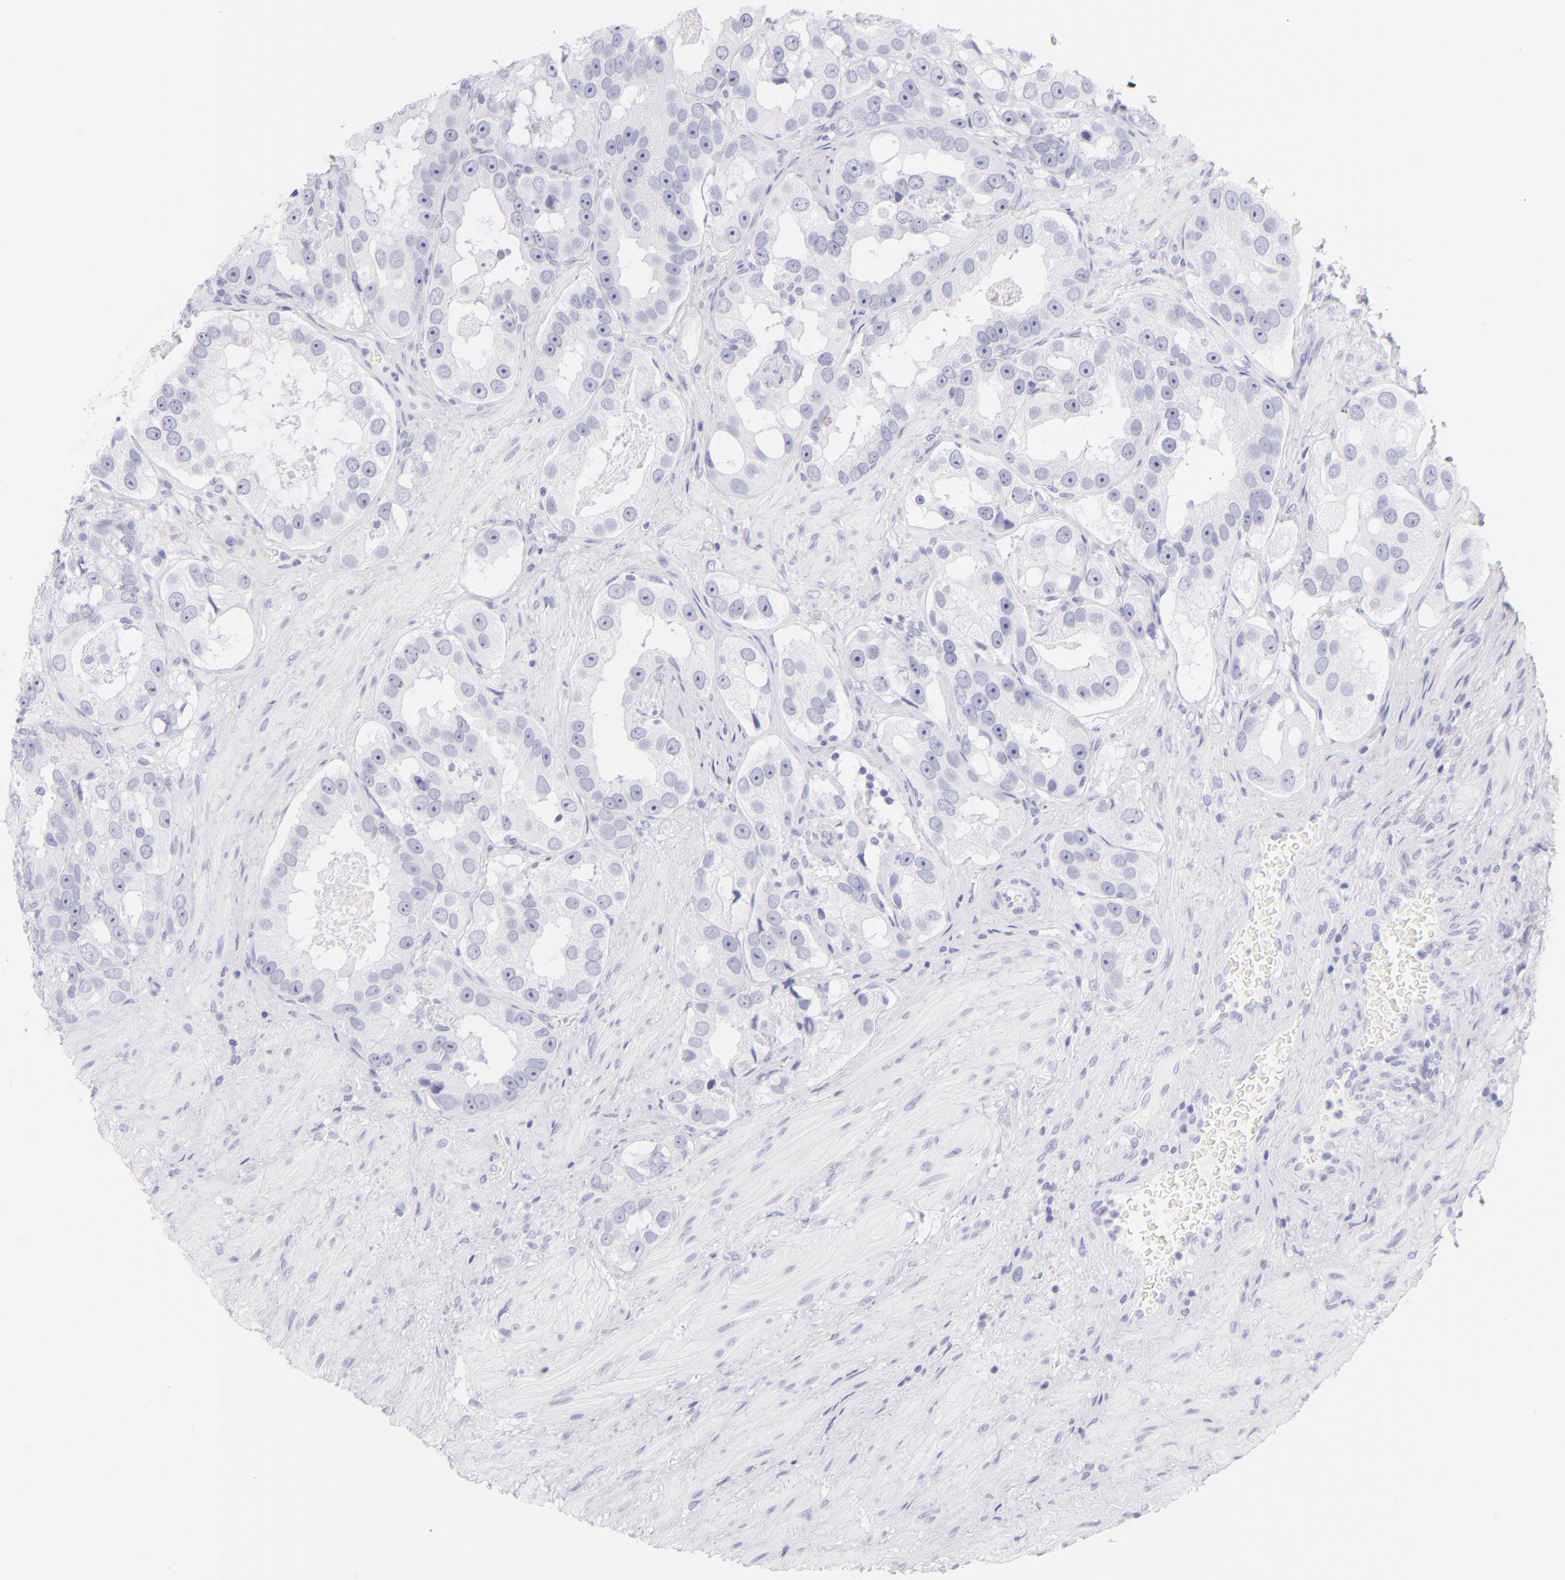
{"staining": {"intensity": "negative", "quantity": "none", "location": "none"}, "tissue": "prostate cancer", "cell_type": "Tumor cells", "image_type": "cancer", "snomed": [{"axis": "morphology", "description": "Adenocarcinoma, High grade"}, {"axis": "topography", "description": "Prostate"}], "caption": "DAB (3,3'-diaminobenzidine) immunohistochemical staining of human high-grade adenocarcinoma (prostate) exhibits no significant expression in tumor cells.", "gene": "SDC1", "patient": {"sex": "male", "age": 63}}